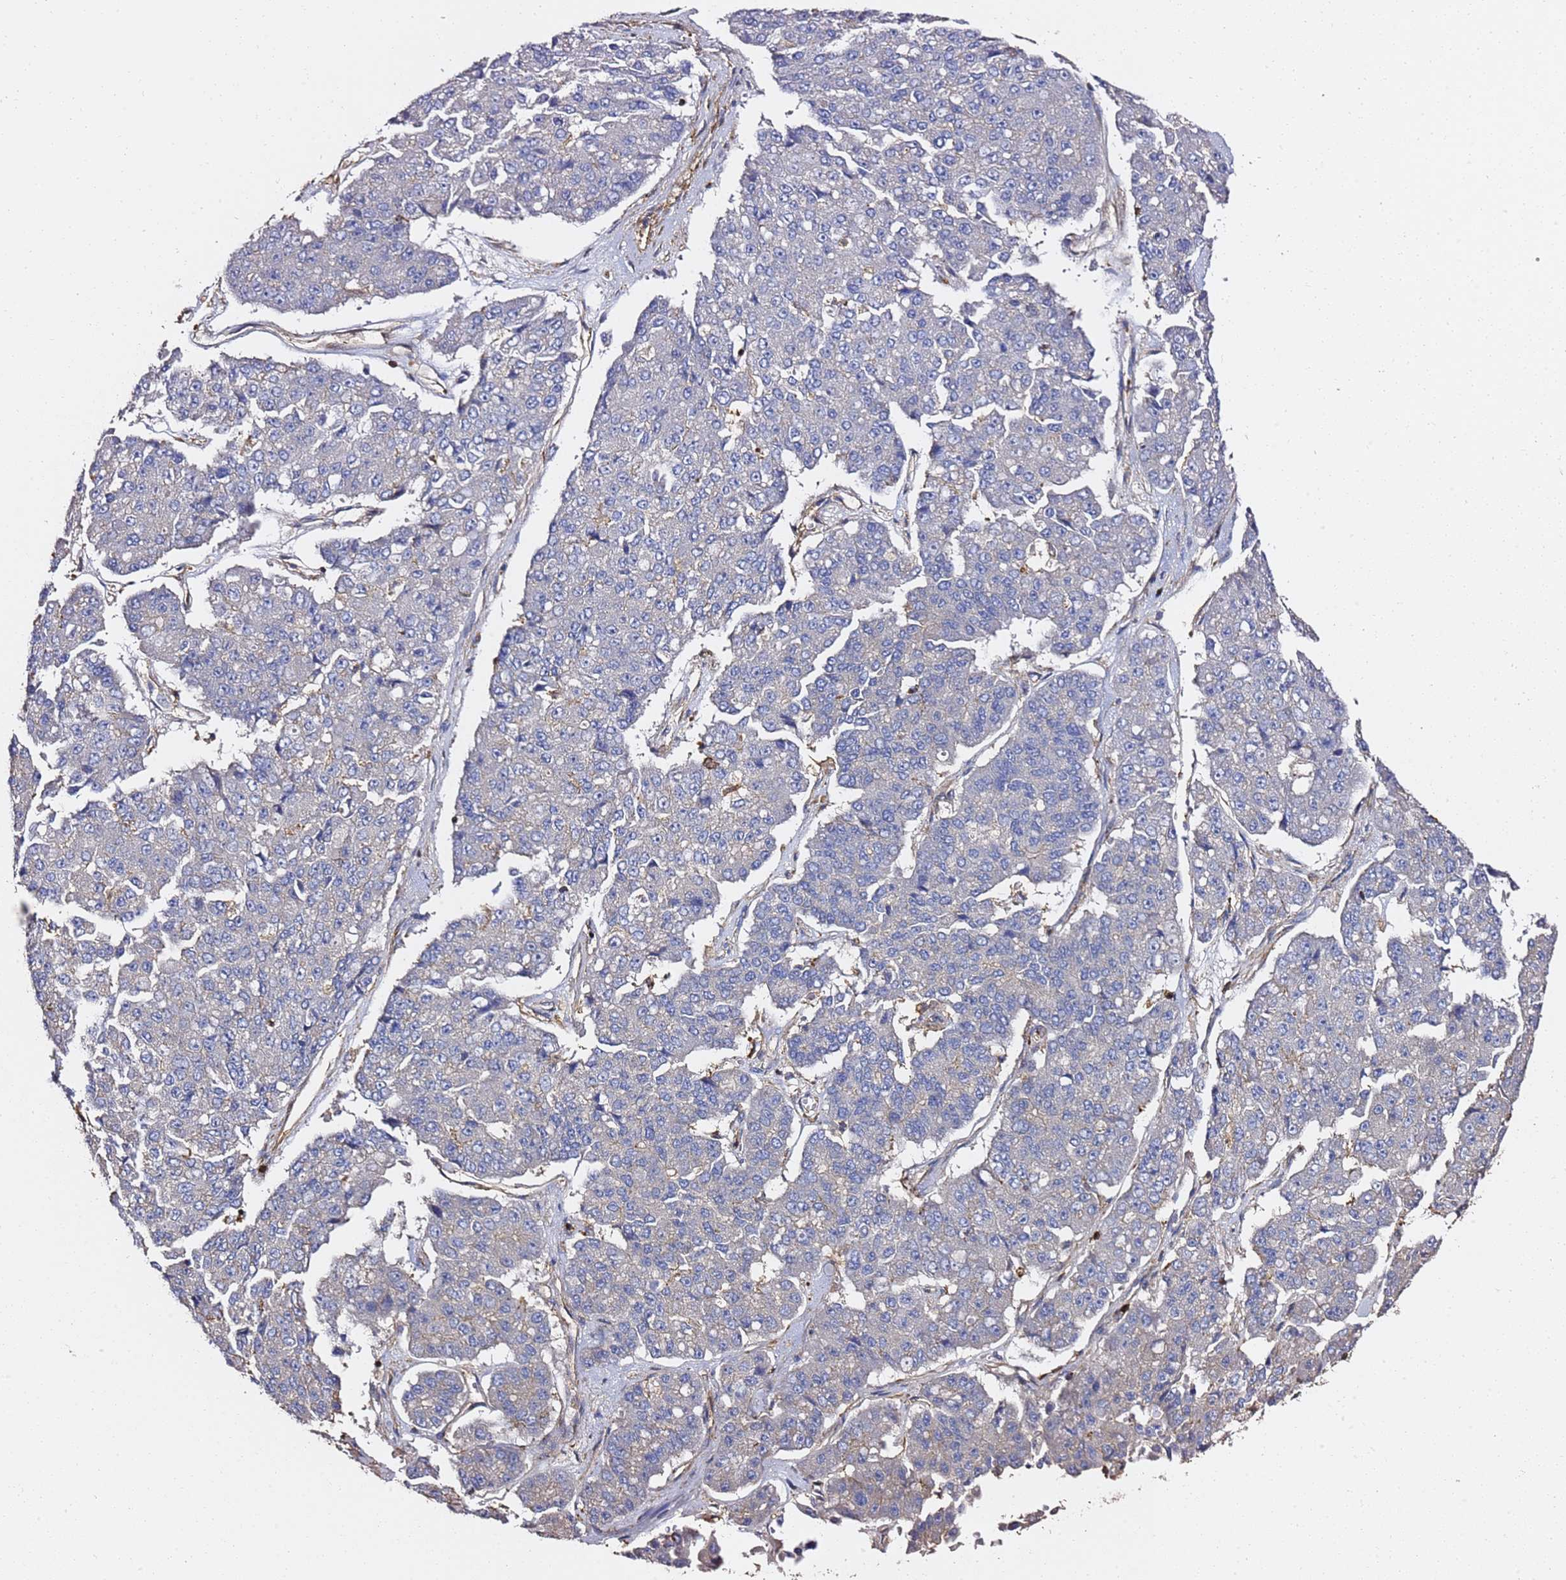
{"staining": {"intensity": "negative", "quantity": "none", "location": "none"}, "tissue": "pancreatic cancer", "cell_type": "Tumor cells", "image_type": "cancer", "snomed": [{"axis": "morphology", "description": "Adenocarcinoma, NOS"}, {"axis": "topography", "description": "Pancreas"}], "caption": "DAB immunohistochemical staining of adenocarcinoma (pancreatic) displays no significant staining in tumor cells.", "gene": "ZFP36L2", "patient": {"sex": "male", "age": 50}}